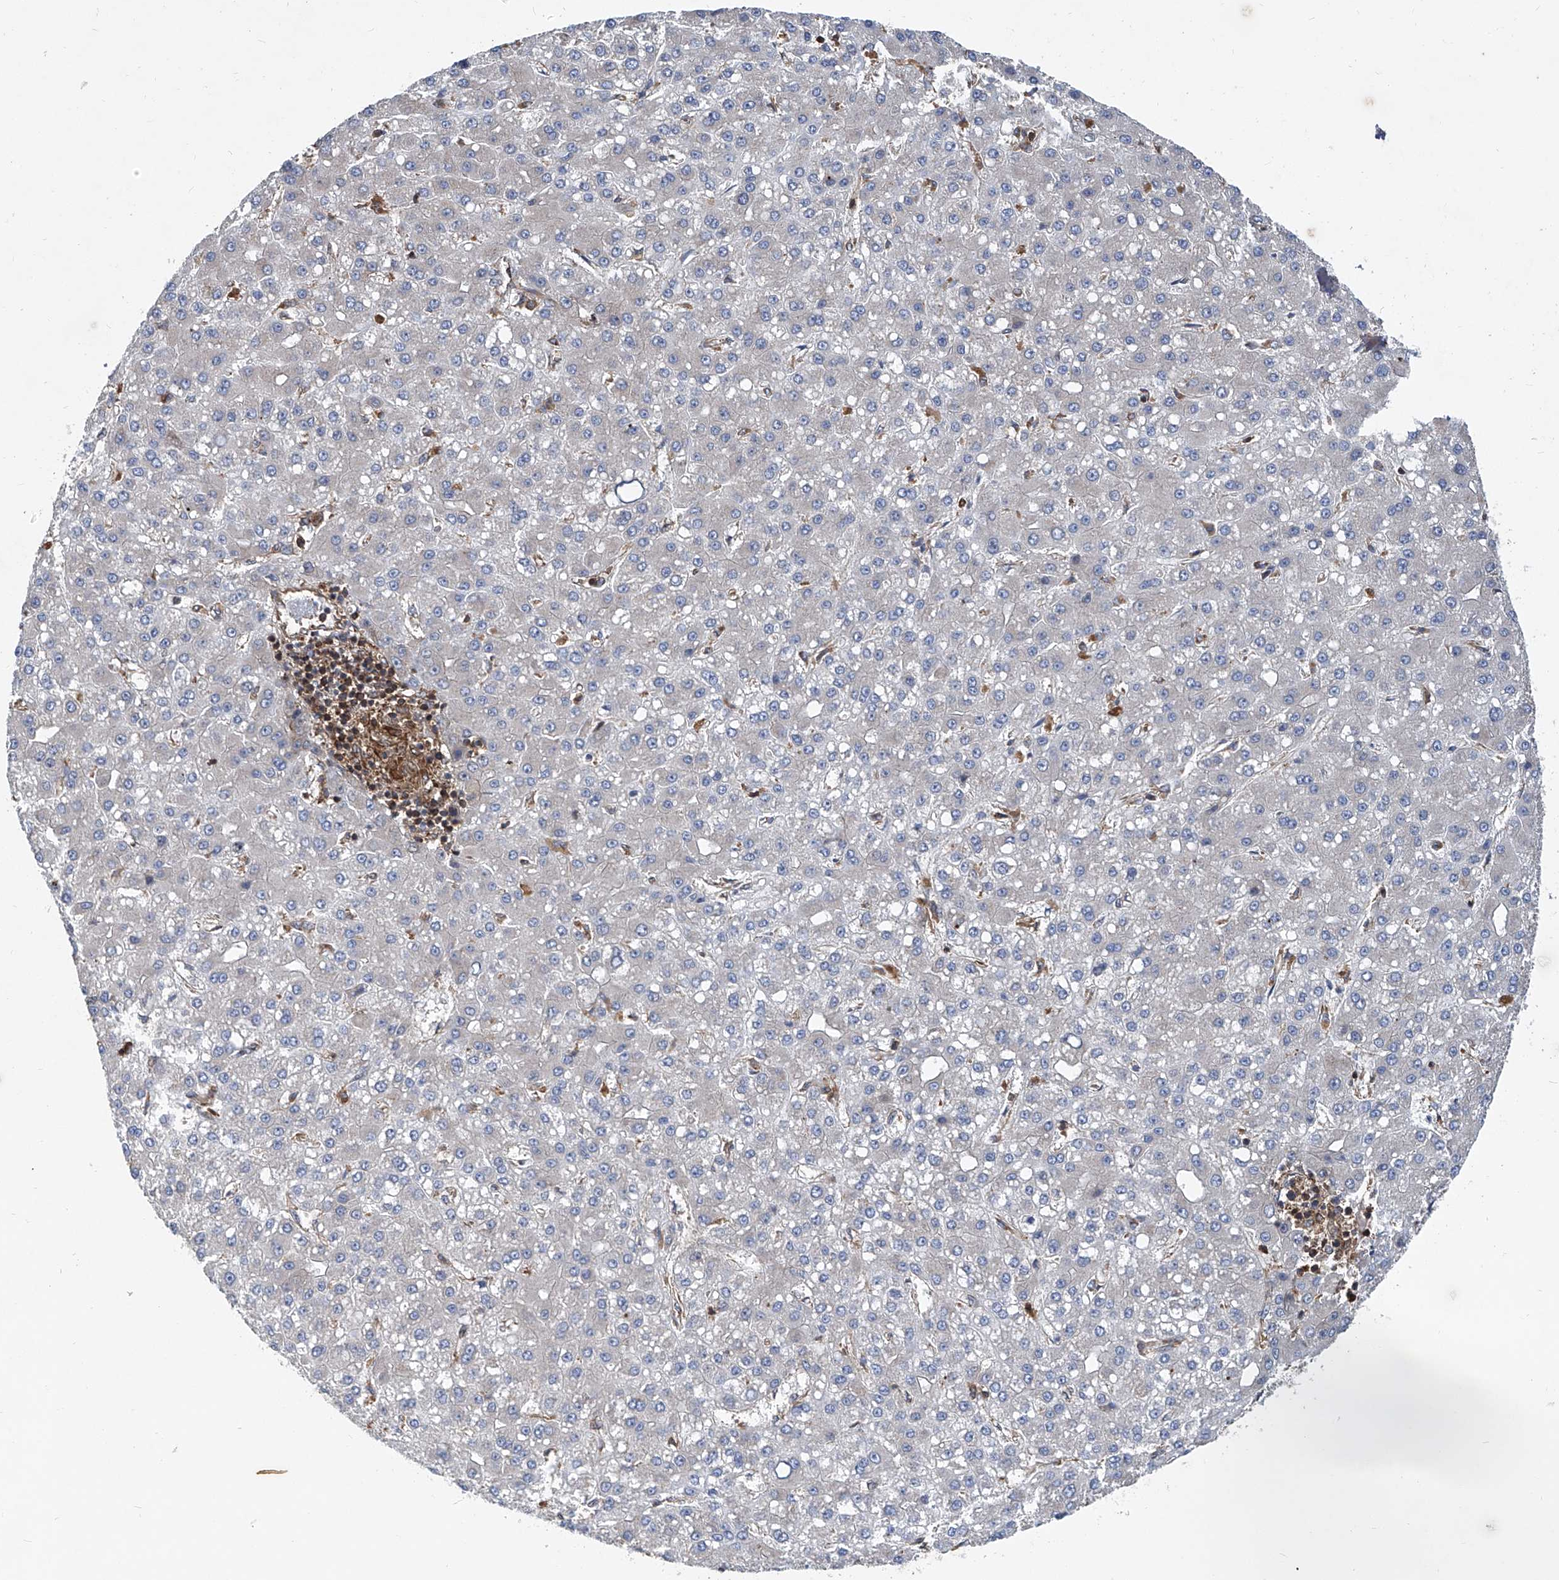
{"staining": {"intensity": "negative", "quantity": "none", "location": "none"}, "tissue": "liver cancer", "cell_type": "Tumor cells", "image_type": "cancer", "snomed": [{"axis": "morphology", "description": "Carcinoma, Hepatocellular, NOS"}, {"axis": "topography", "description": "Liver"}], "caption": "This is a micrograph of immunohistochemistry (IHC) staining of liver cancer, which shows no expression in tumor cells. (Stains: DAB (3,3'-diaminobenzidine) immunohistochemistry with hematoxylin counter stain, Microscopy: brightfield microscopy at high magnification).", "gene": "TRIM38", "patient": {"sex": "male", "age": 67}}